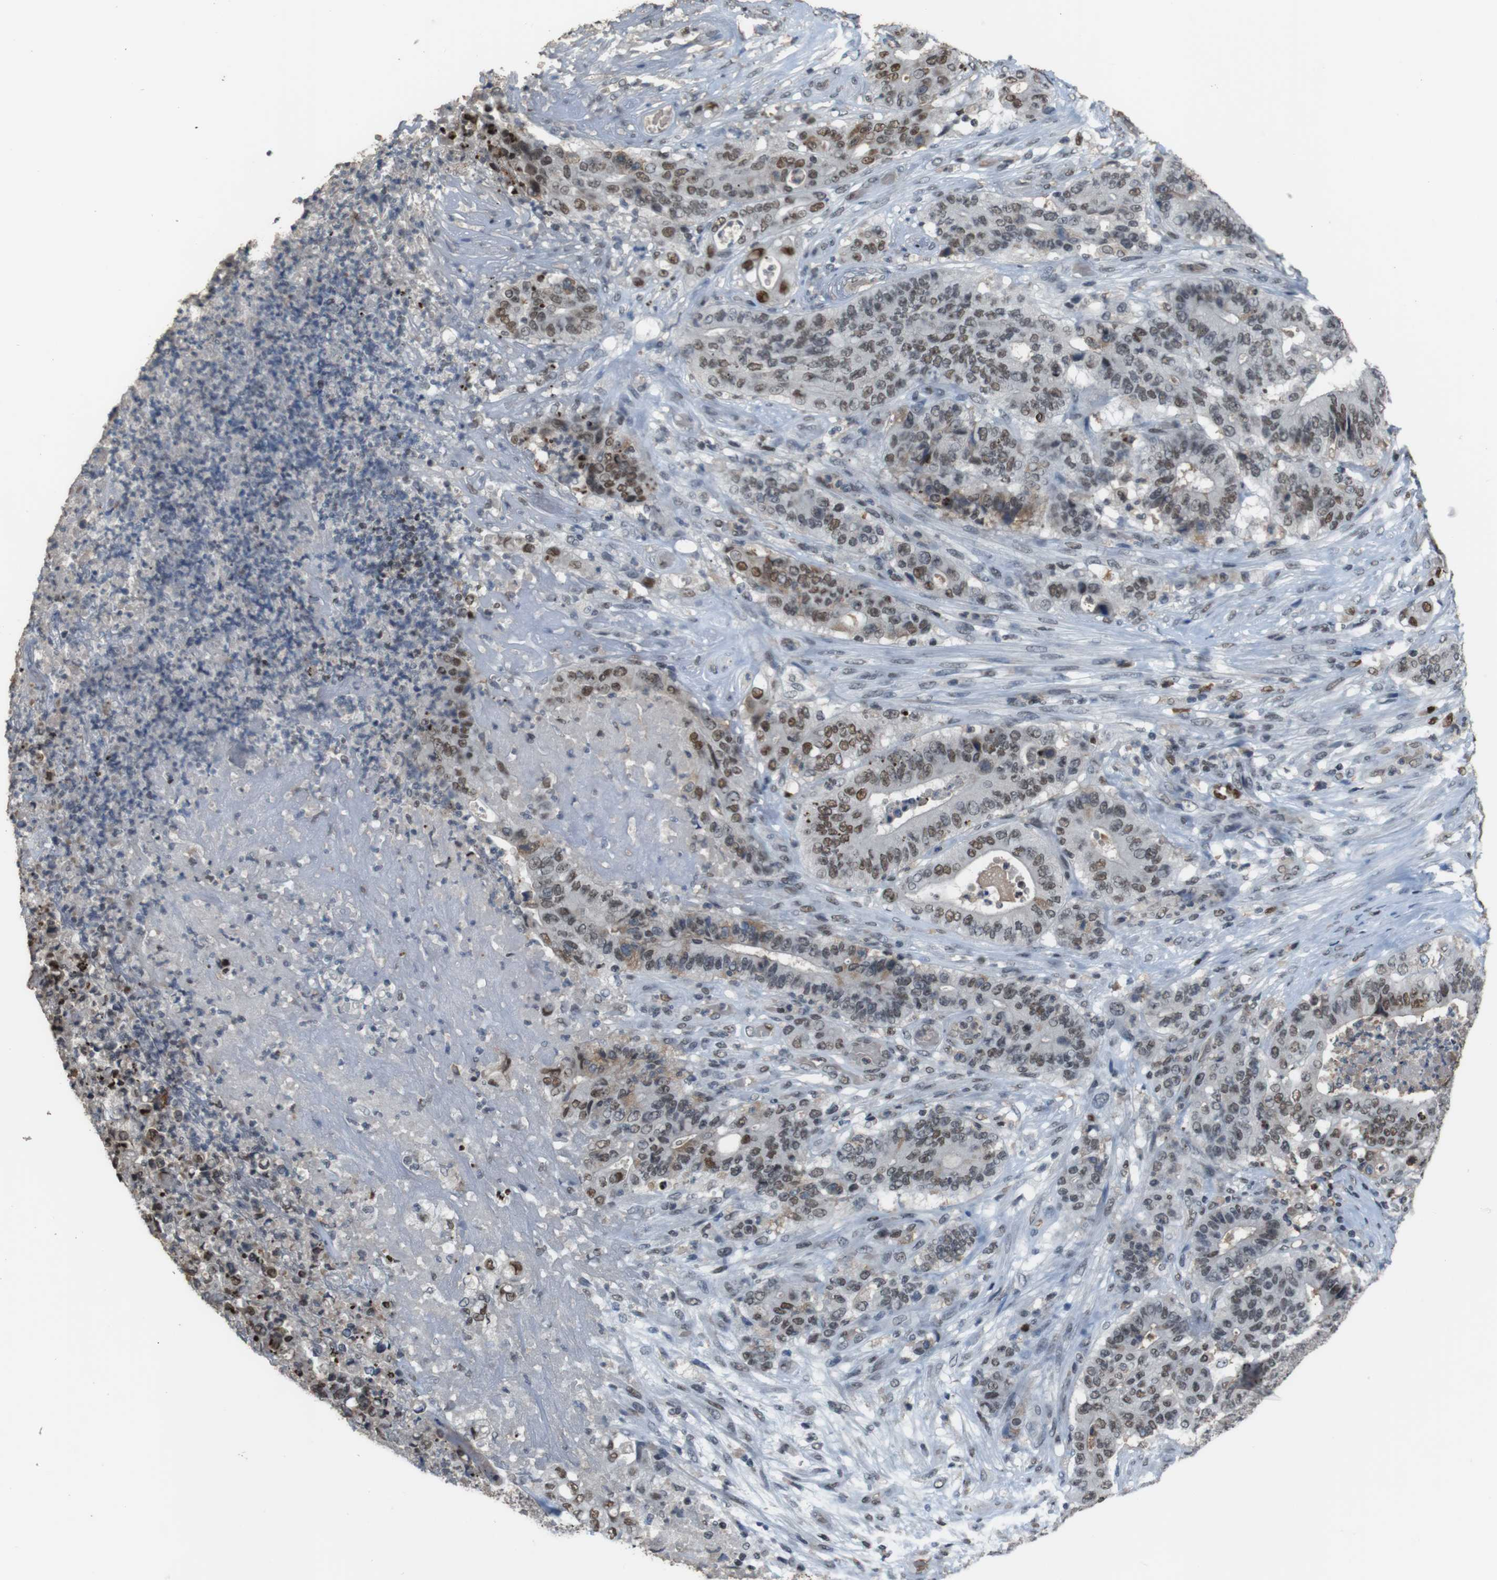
{"staining": {"intensity": "weak", "quantity": "25%-75%", "location": "nuclear"}, "tissue": "stomach cancer", "cell_type": "Tumor cells", "image_type": "cancer", "snomed": [{"axis": "morphology", "description": "Adenocarcinoma, NOS"}, {"axis": "topography", "description": "Stomach"}], "caption": "Stomach adenocarcinoma stained with a protein marker demonstrates weak staining in tumor cells.", "gene": "SUB1", "patient": {"sex": "female", "age": 73}}